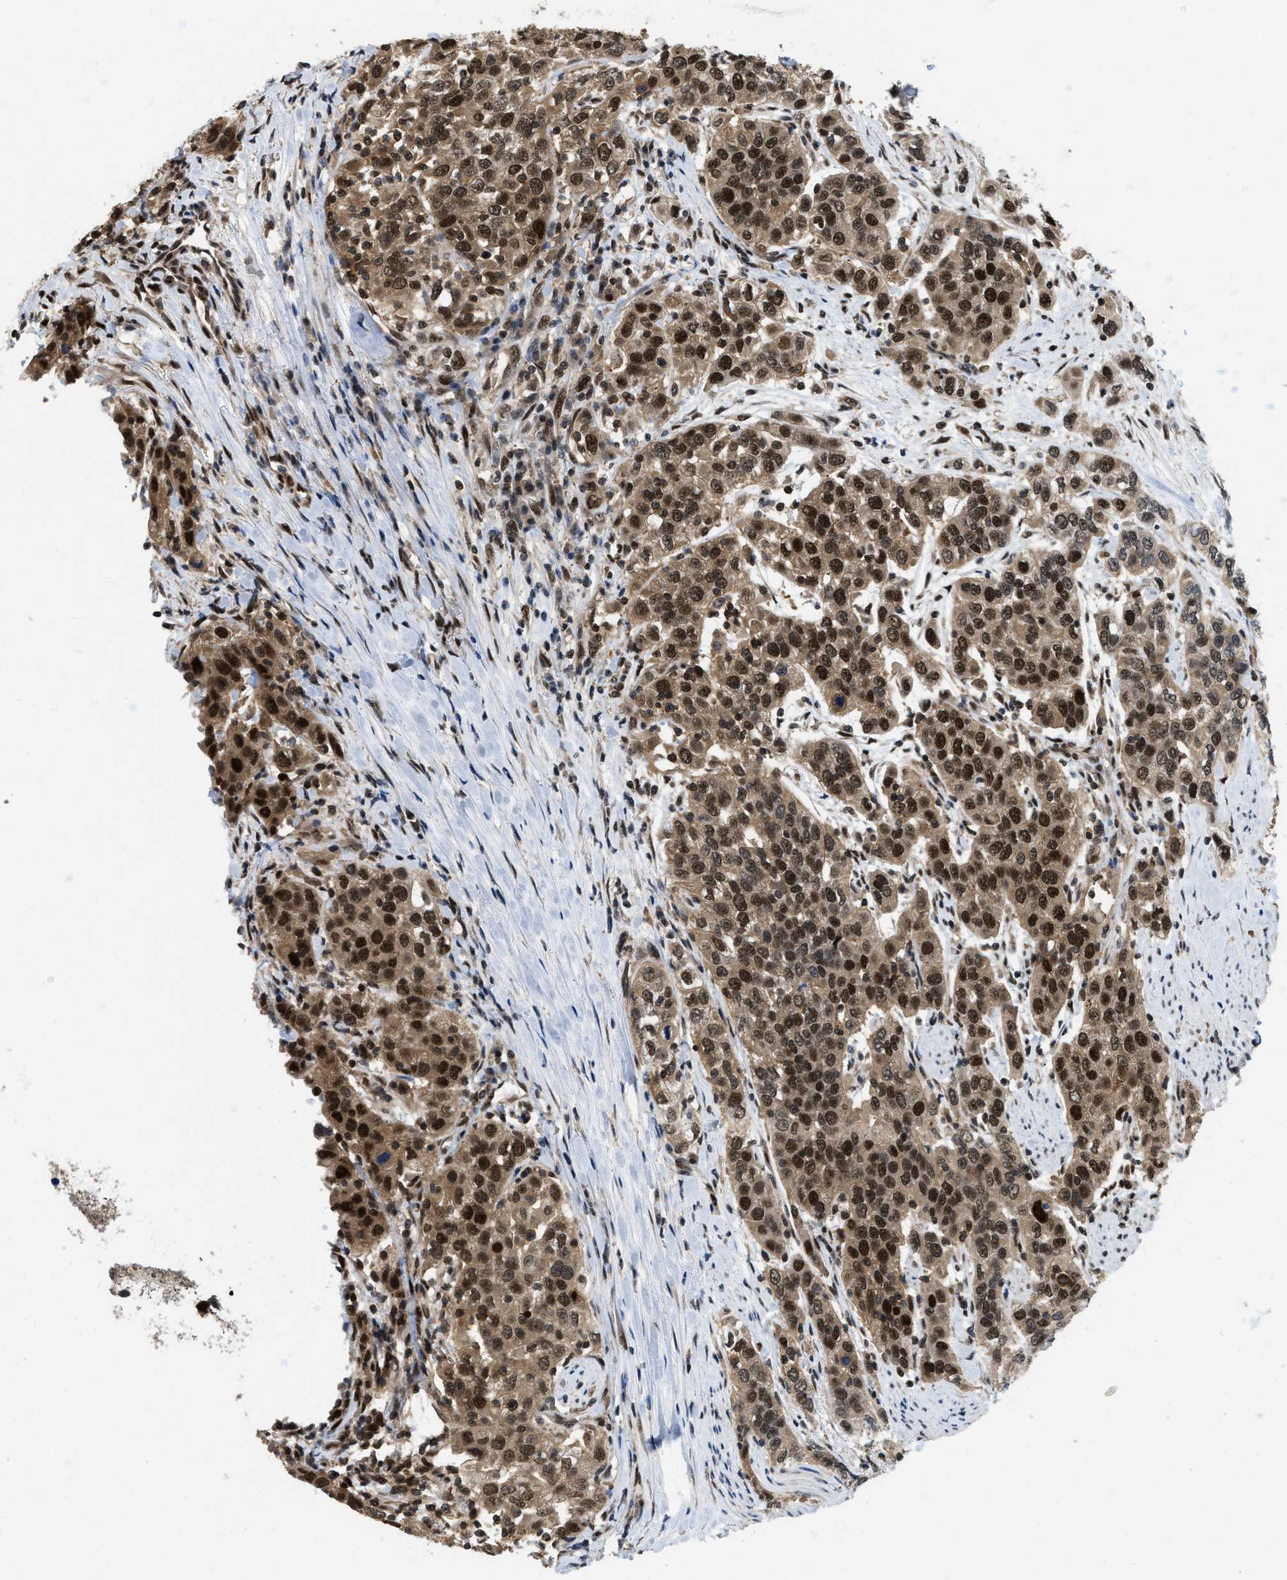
{"staining": {"intensity": "strong", "quantity": ">75%", "location": "cytoplasmic/membranous,nuclear"}, "tissue": "urothelial cancer", "cell_type": "Tumor cells", "image_type": "cancer", "snomed": [{"axis": "morphology", "description": "Urothelial carcinoma, High grade"}, {"axis": "topography", "description": "Urinary bladder"}], "caption": "An immunohistochemistry (IHC) micrograph of neoplastic tissue is shown. Protein staining in brown shows strong cytoplasmic/membranous and nuclear positivity in urothelial cancer within tumor cells.", "gene": "ATF7IP", "patient": {"sex": "female", "age": 80}}